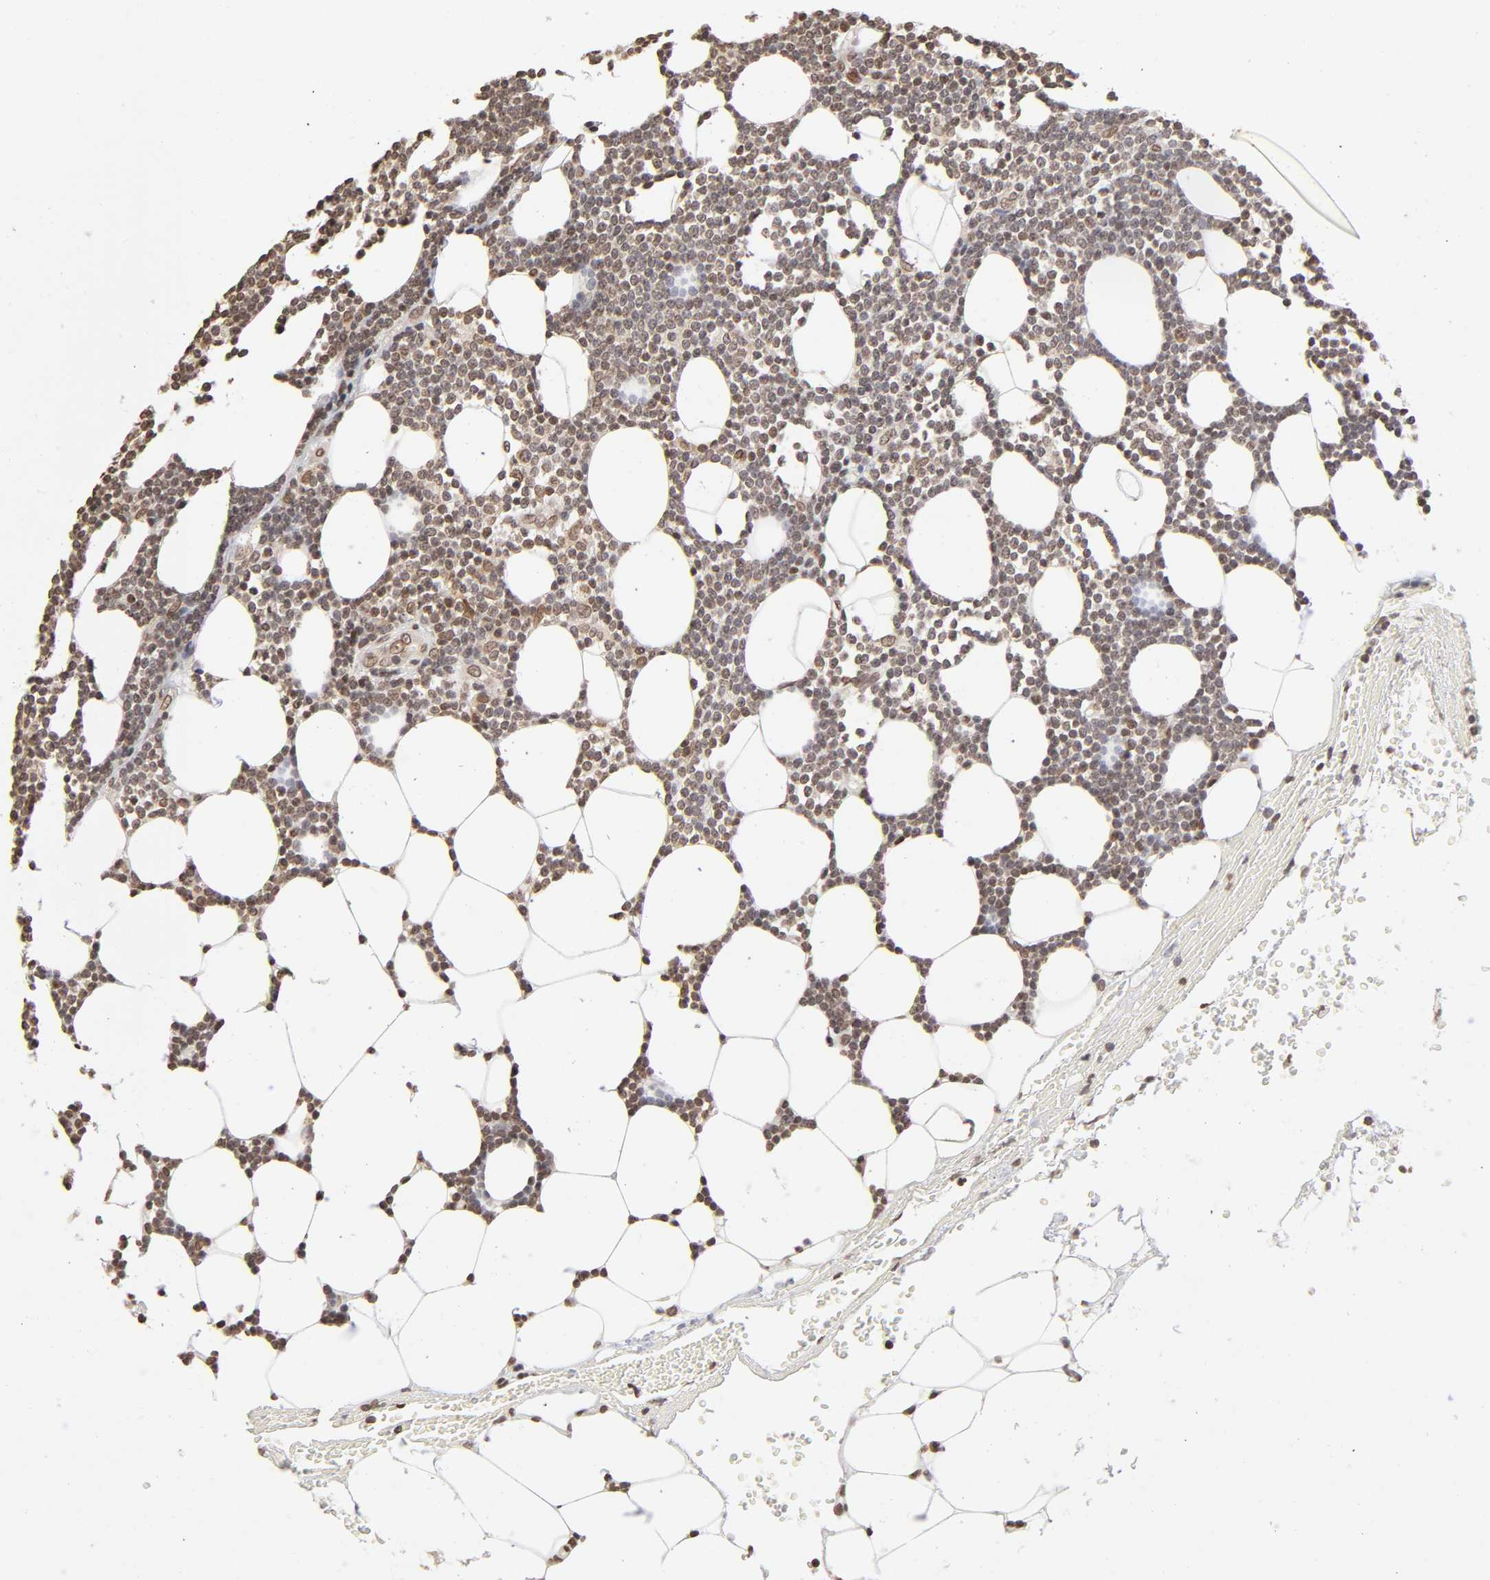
{"staining": {"intensity": "weak", "quantity": ">75%", "location": "cytoplasmic/membranous,nuclear"}, "tissue": "lymphoma", "cell_type": "Tumor cells", "image_type": "cancer", "snomed": [{"axis": "morphology", "description": "Malignant lymphoma, non-Hodgkin's type, Low grade"}, {"axis": "topography", "description": "Soft tissue"}], "caption": "The micrograph exhibits a brown stain indicating the presence of a protein in the cytoplasmic/membranous and nuclear of tumor cells in lymphoma.", "gene": "MLLT6", "patient": {"sex": "male", "age": 92}}